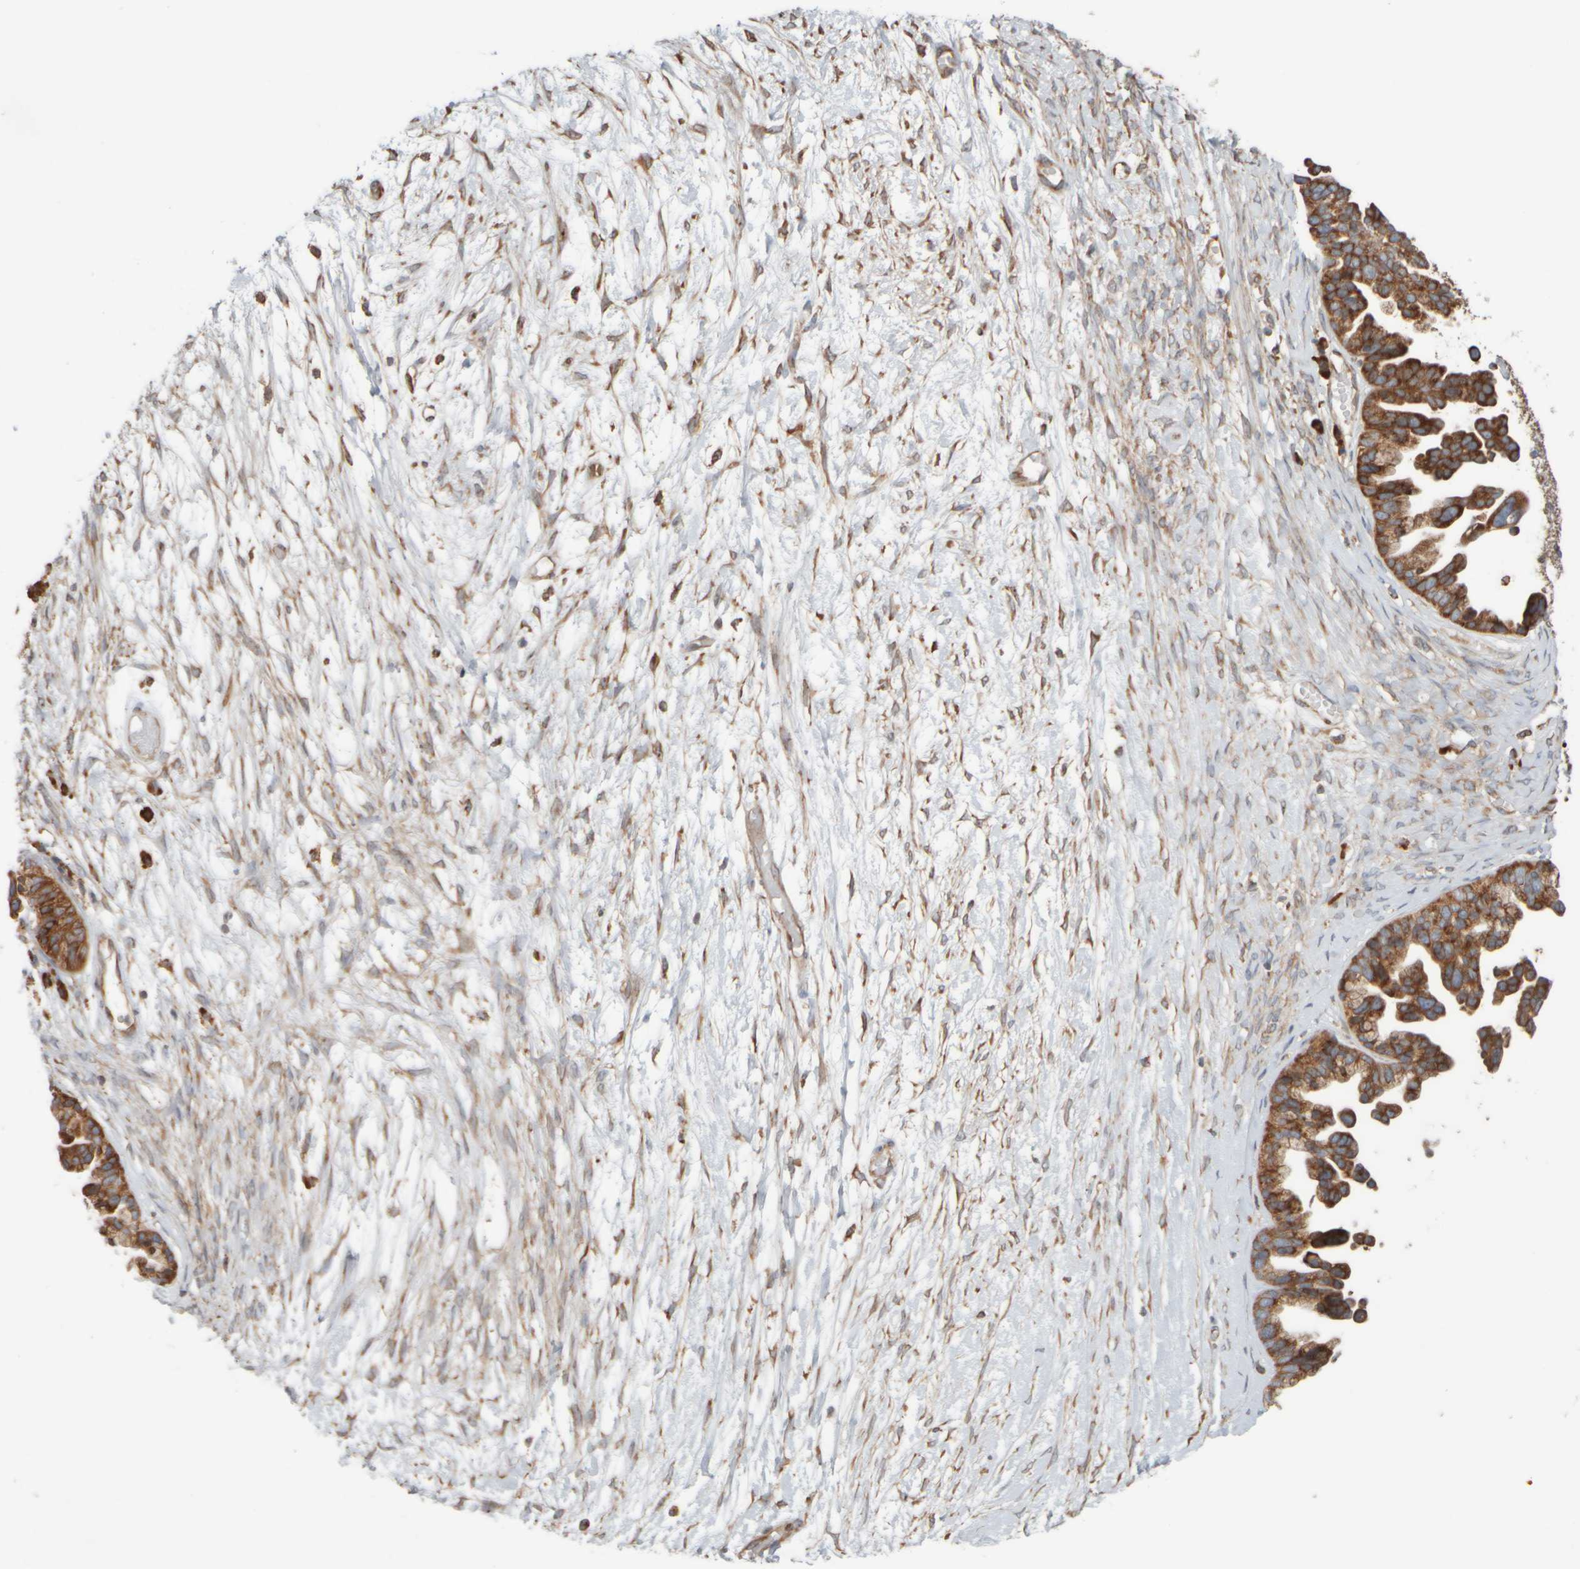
{"staining": {"intensity": "strong", "quantity": ">75%", "location": "cytoplasmic/membranous"}, "tissue": "ovarian cancer", "cell_type": "Tumor cells", "image_type": "cancer", "snomed": [{"axis": "morphology", "description": "Cystadenocarcinoma, serous, NOS"}, {"axis": "topography", "description": "Ovary"}], "caption": "Brown immunohistochemical staining in ovarian cancer (serous cystadenocarcinoma) exhibits strong cytoplasmic/membranous positivity in approximately >75% of tumor cells. Using DAB (brown) and hematoxylin (blue) stains, captured at high magnification using brightfield microscopy.", "gene": "EIF2B3", "patient": {"sex": "female", "age": 56}}